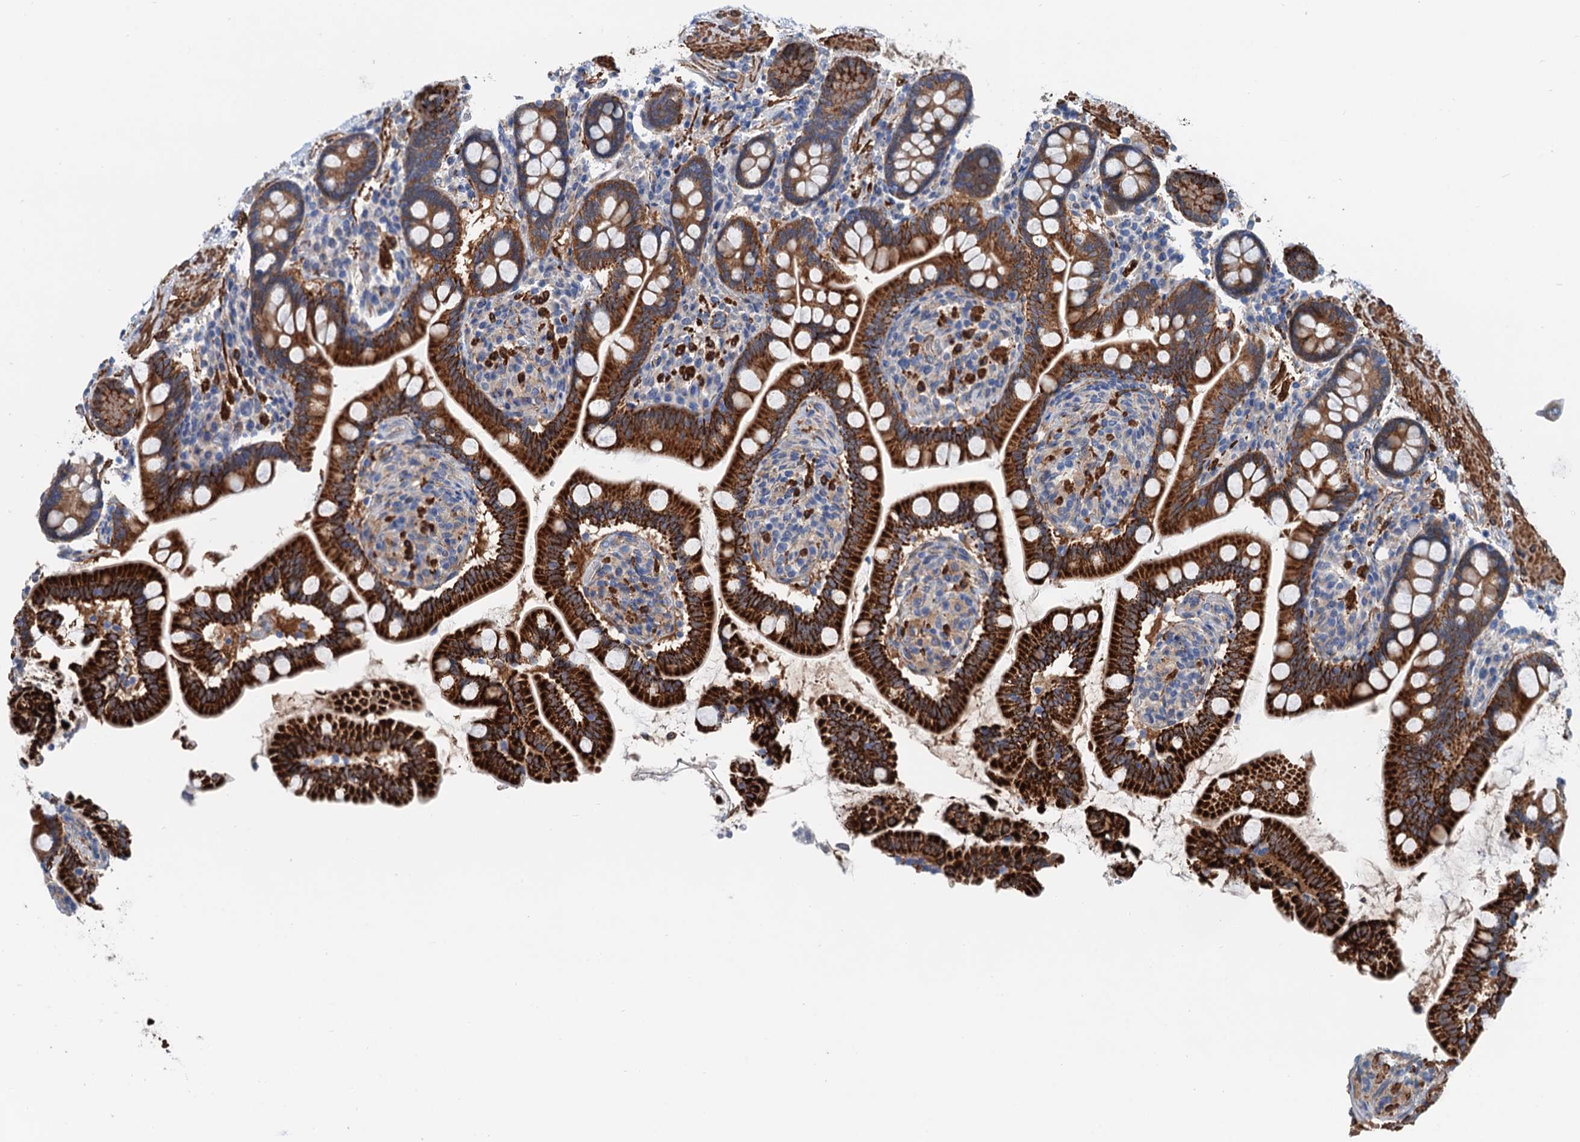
{"staining": {"intensity": "strong", "quantity": "25%-75%", "location": "cytoplasmic/membranous"}, "tissue": "small intestine", "cell_type": "Glandular cells", "image_type": "normal", "snomed": [{"axis": "morphology", "description": "Normal tissue, NOS"}, {"axis": "topography", "description": "Small intestine"}], "caption": "About 25%-75% of glandular cells in unremarkable small intestine show strong cytoplasmic/membranous protein positivity as visualized by brown immunohistochemical staining.", "gene": "CSTPP1", "patient": {"sex": "female", "age": 64}}